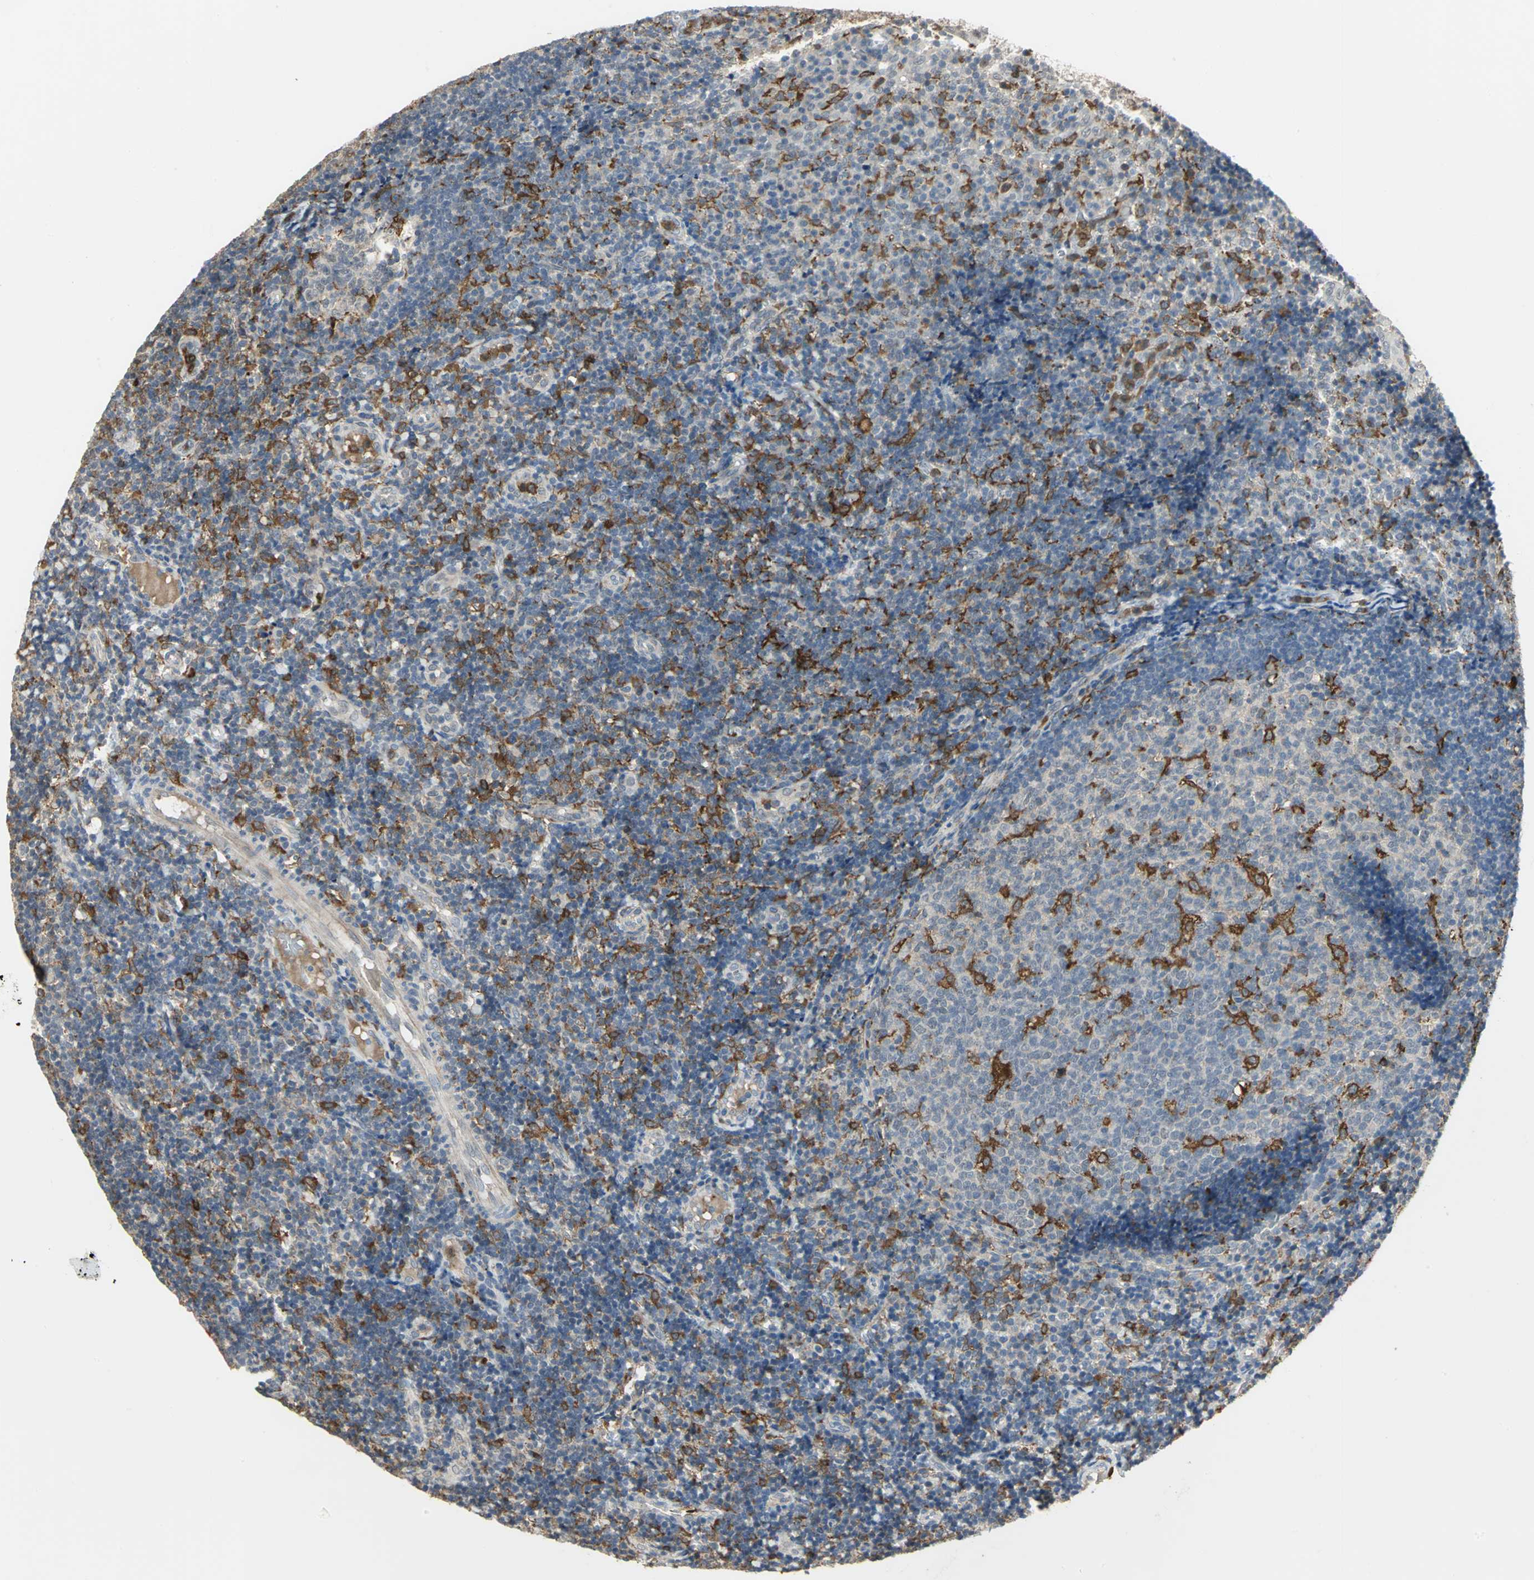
{"staining": {"intensity": "strong", "quantity": "25%-75%", "location": "cytoplasmic/membranous"}, "tissue": "tonsil", "cell_type": "Germinal center cells", "image_type": "normal", "snomed": [{"axis": "morphology", "description": "Normal tissue, NOS"}, {"axis": "topography", "description": "Tonsil"}], "caption": "DAB (3,3'-diaminobenzidine) immunohistochemical staining of normal tonsil reveals strong cytoplasmic/membranous protein positivity in approximately 25%-75% of germinal center cells. The staining was performed using DAB (3,3'-diaminobenzidine) to visualize the protein expression in brown, while the nuclei were stained in blue with hematoxylin (Magnification: 20x).", "gene": "SKAP2", "patient": {"sex": "female", "age": 40}}